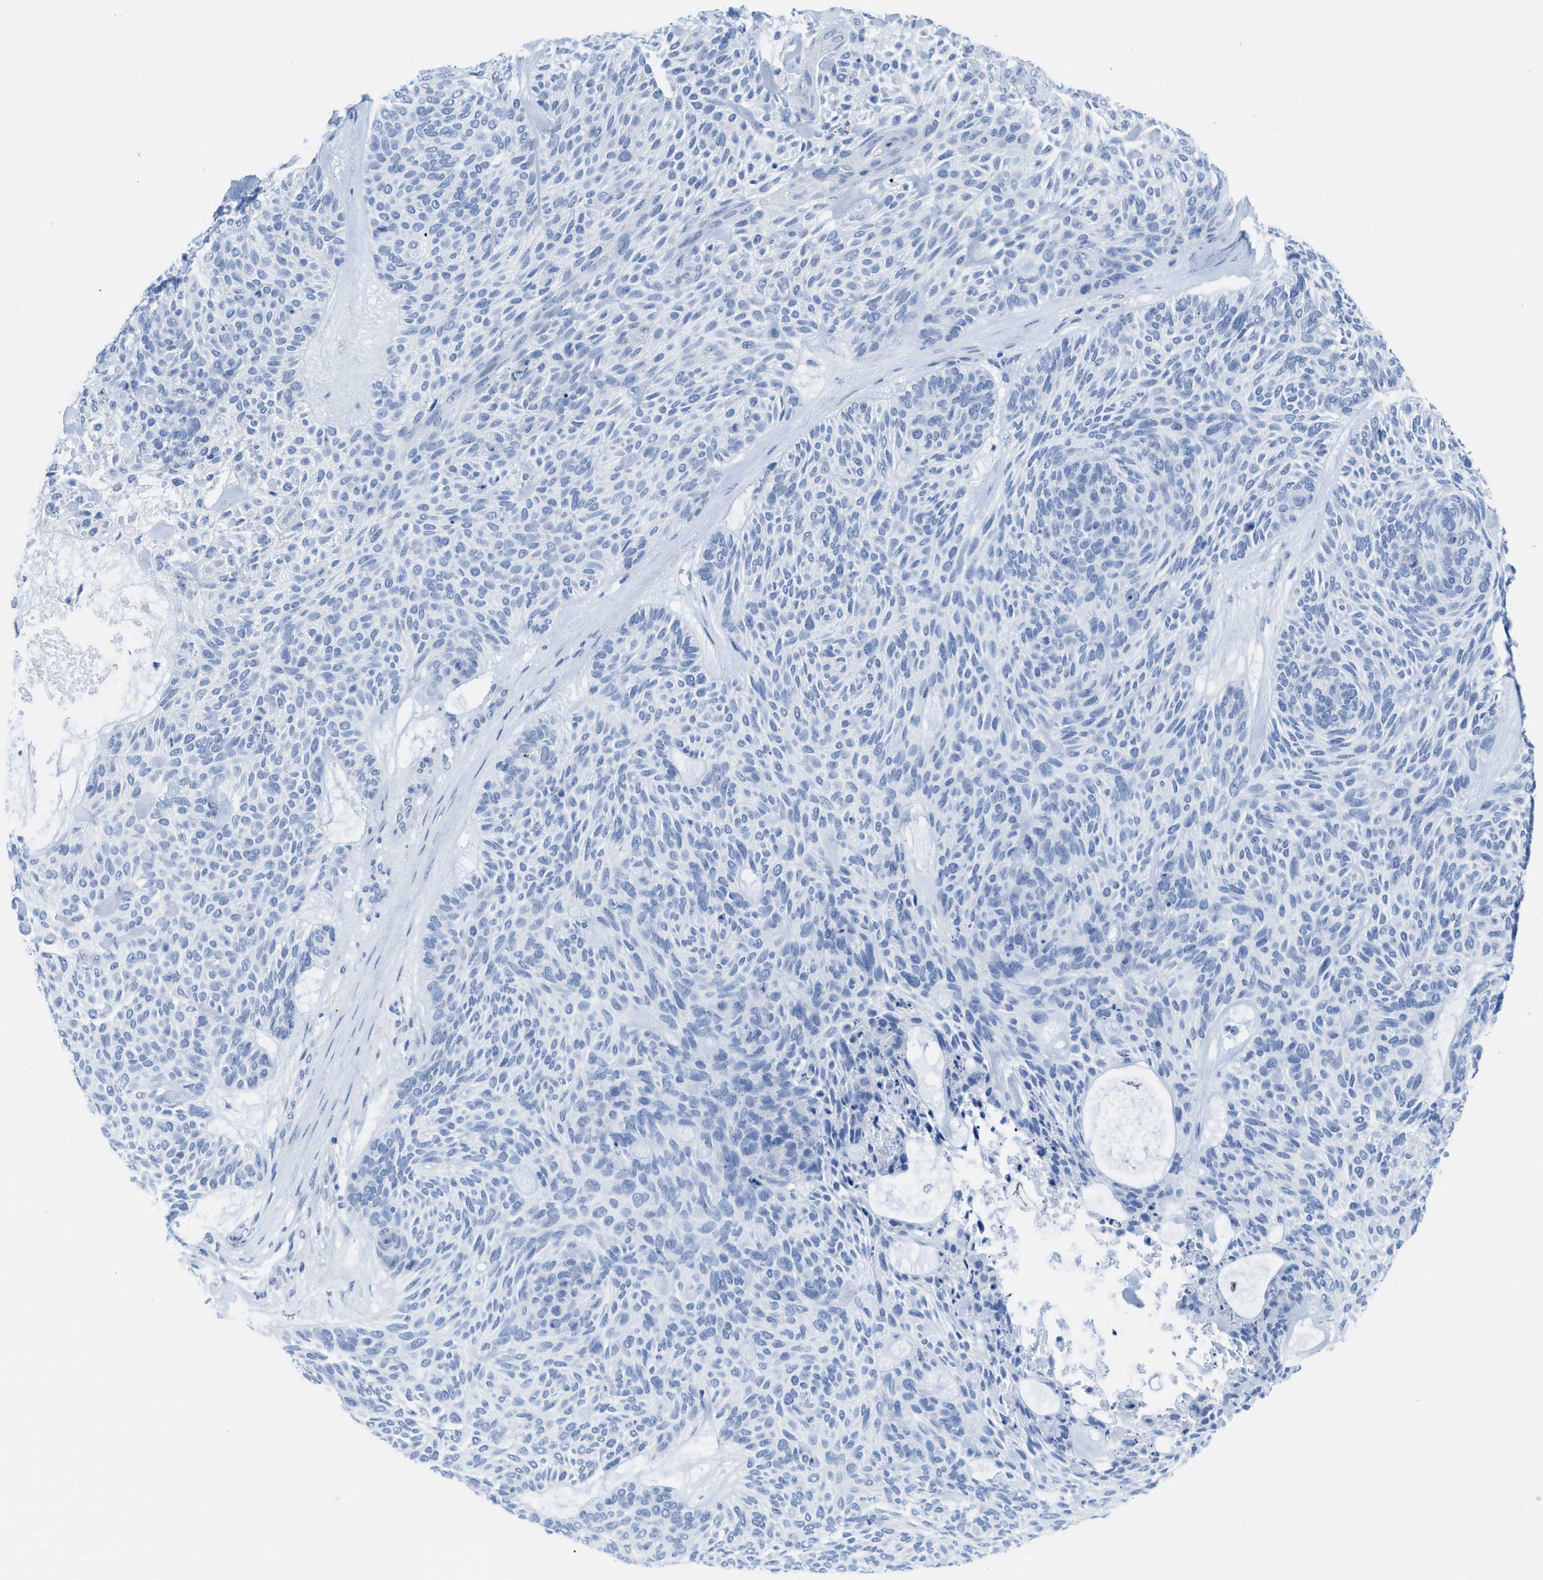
{"staining": {"intensity": "negative", "quantity": "none", "location": "none"}, "tissue": "skin cancer", "cell_type": "Tumor cells", "image_type": "cancer", "snomed": [{"axis": "morphology", "description": "Basal cell carcinoma"}, {"axis": "topography", "description": "Skin"}], "caption": "A photomicrograph of human skin basal cell carcinoma is negative for staining in tumor cells.", "gene": "WDR4", "patient": {"sex": "male", "age": 55}}